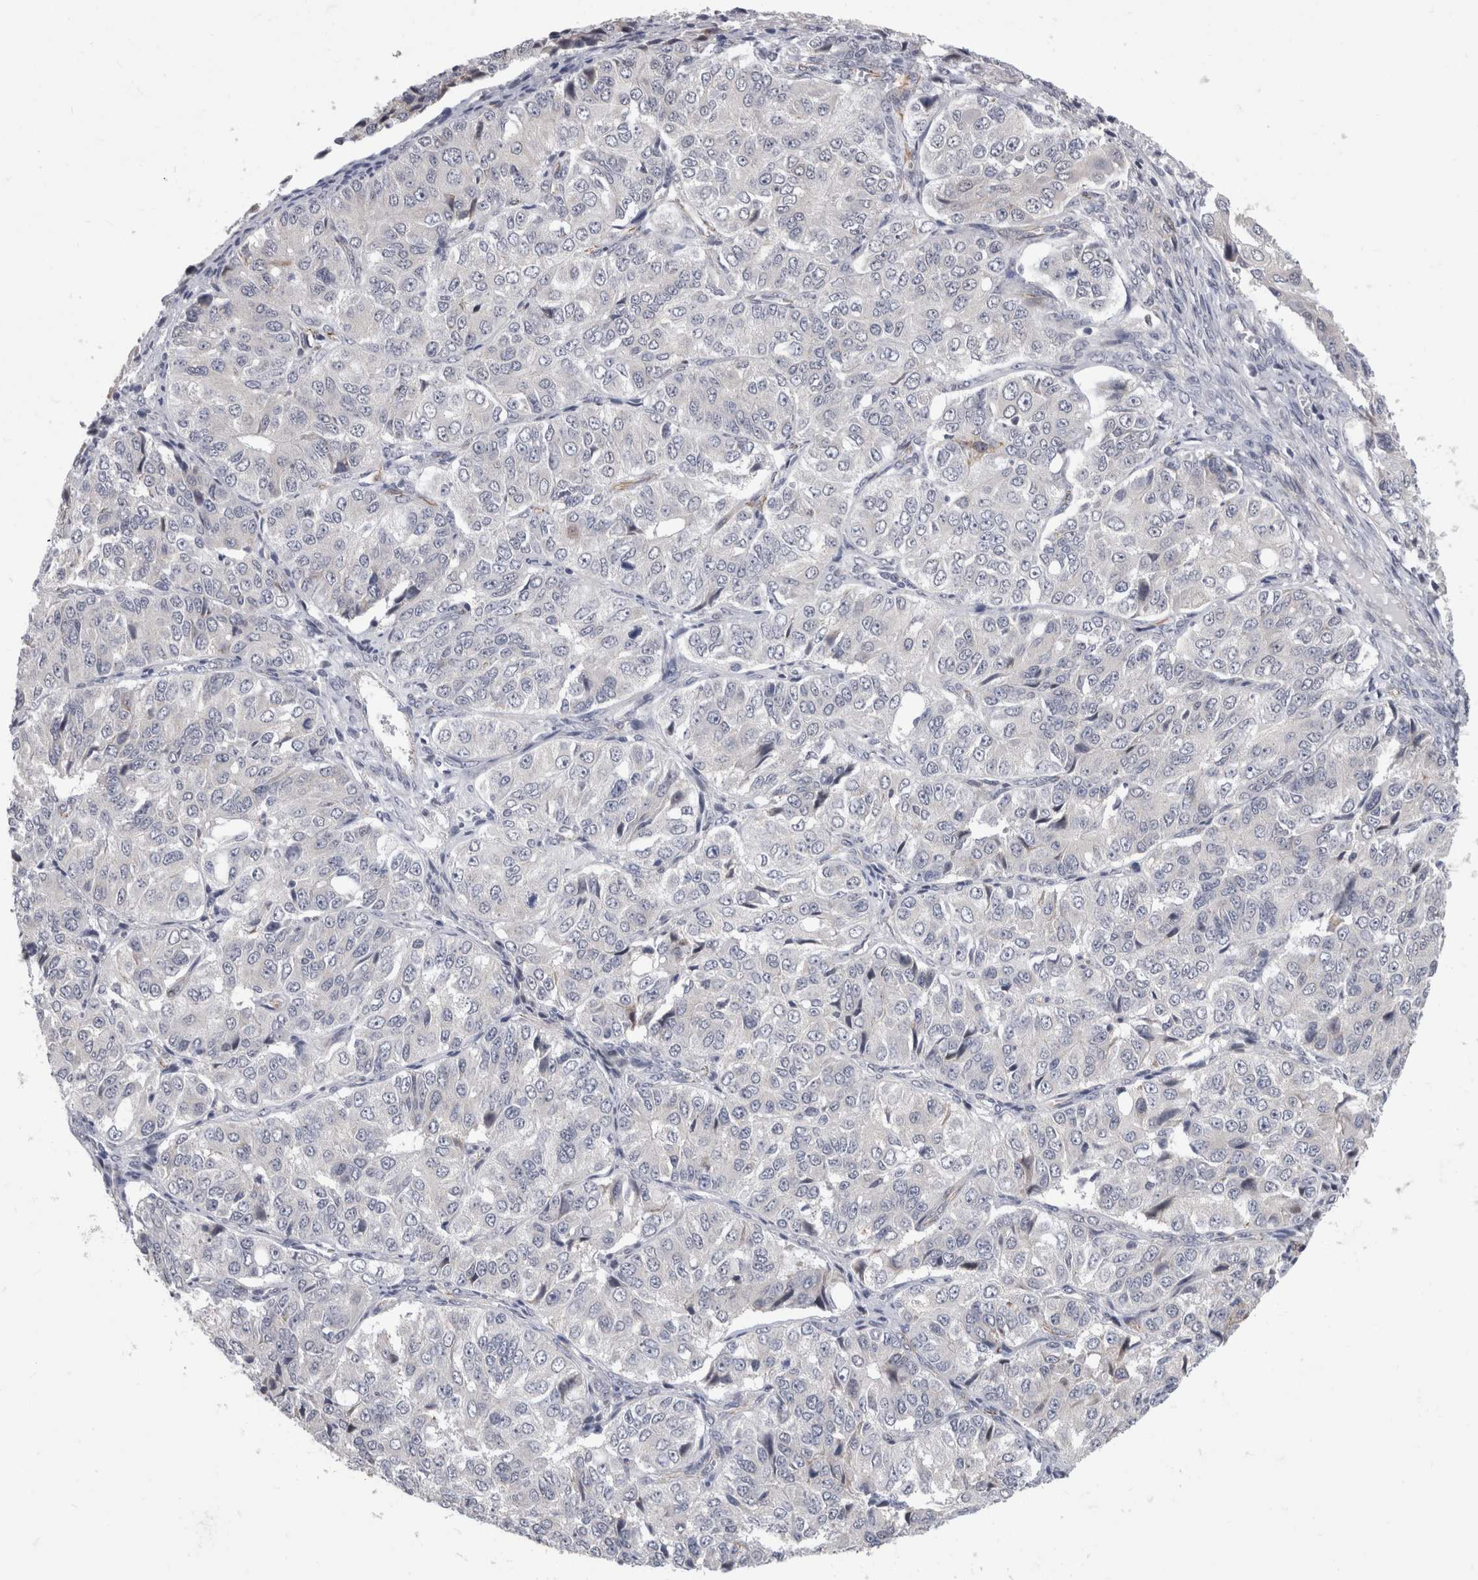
{"staining": {"intensity": "negative", "quantity": "none", "location": "none"}, "tissue": "ovarian cancer", "cell_type": "Tumor cells", "image_type": "cancer", "snomed": [{"axis": "morphology", "description": "Carcinoma, endometroid"}, {"axis": "topography", "description": "Ovary"}], "caption": "Tumor cells are negative for protein expression in human endometroid carcinoma (ovarian).", "gene": "FAM83H", "patient": {"sex": "female", "age": 51}}